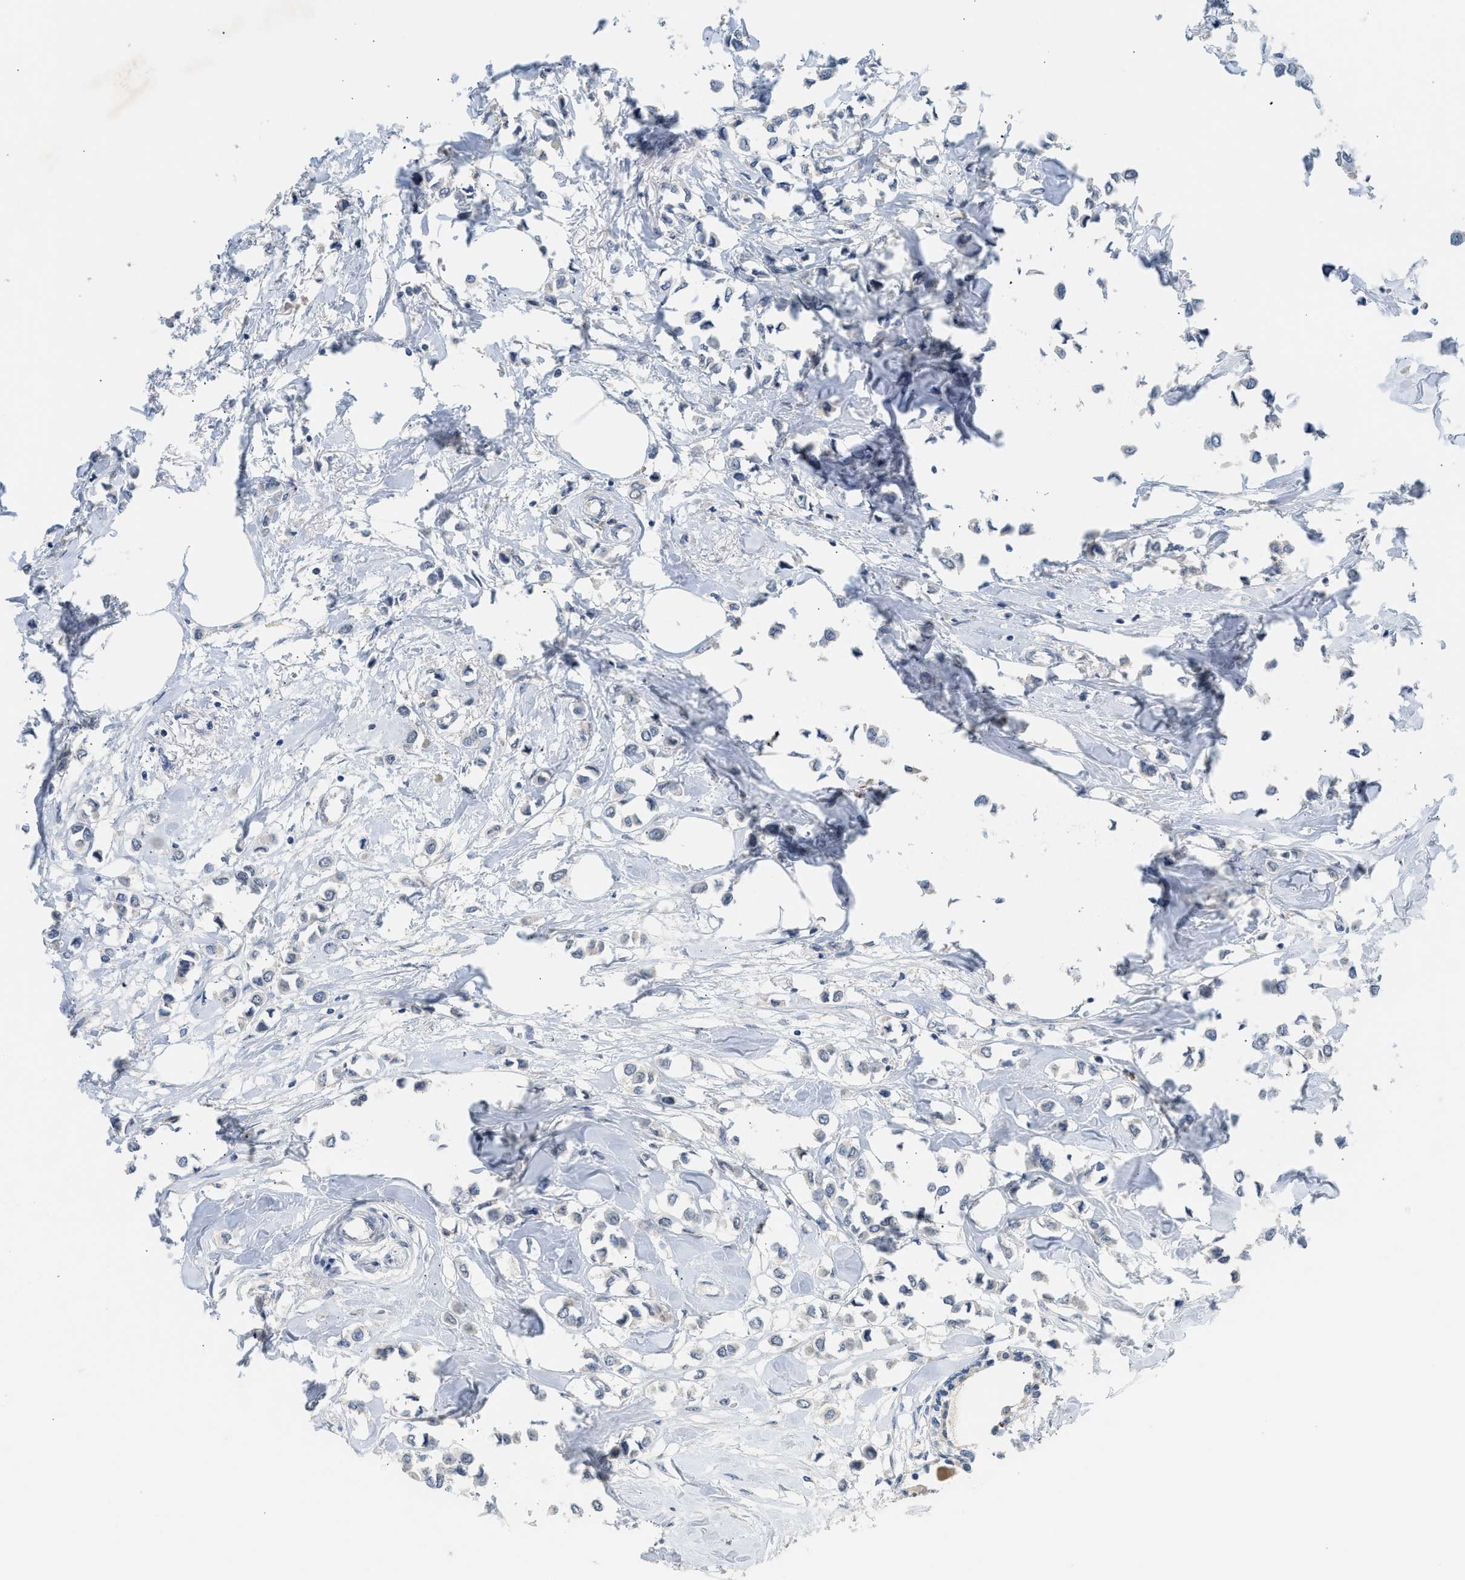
{"staining": {"intensity": "negative", "quantity": "none", "location": "none"}, "tissue": "breast cancer", "cell_type": "Tumor cells", "image_type": "cancer", "snomed": [{"axis": "morphology", "description": "Lobular carcinoma"}, {"axis": "topography", "description": "Breast"}], "caption": "Tumor cells are negative for protein expression in human breast cancer. (Stains: DAB (3,3'-diaminobenzidine) immunohistochemistry (IHC) with hematoxylin counter stain, Microscopy: brightfield microscopy at high magnification).", "gene": "RHBDF2", "patient": {"sex": "female", "age": 51}}